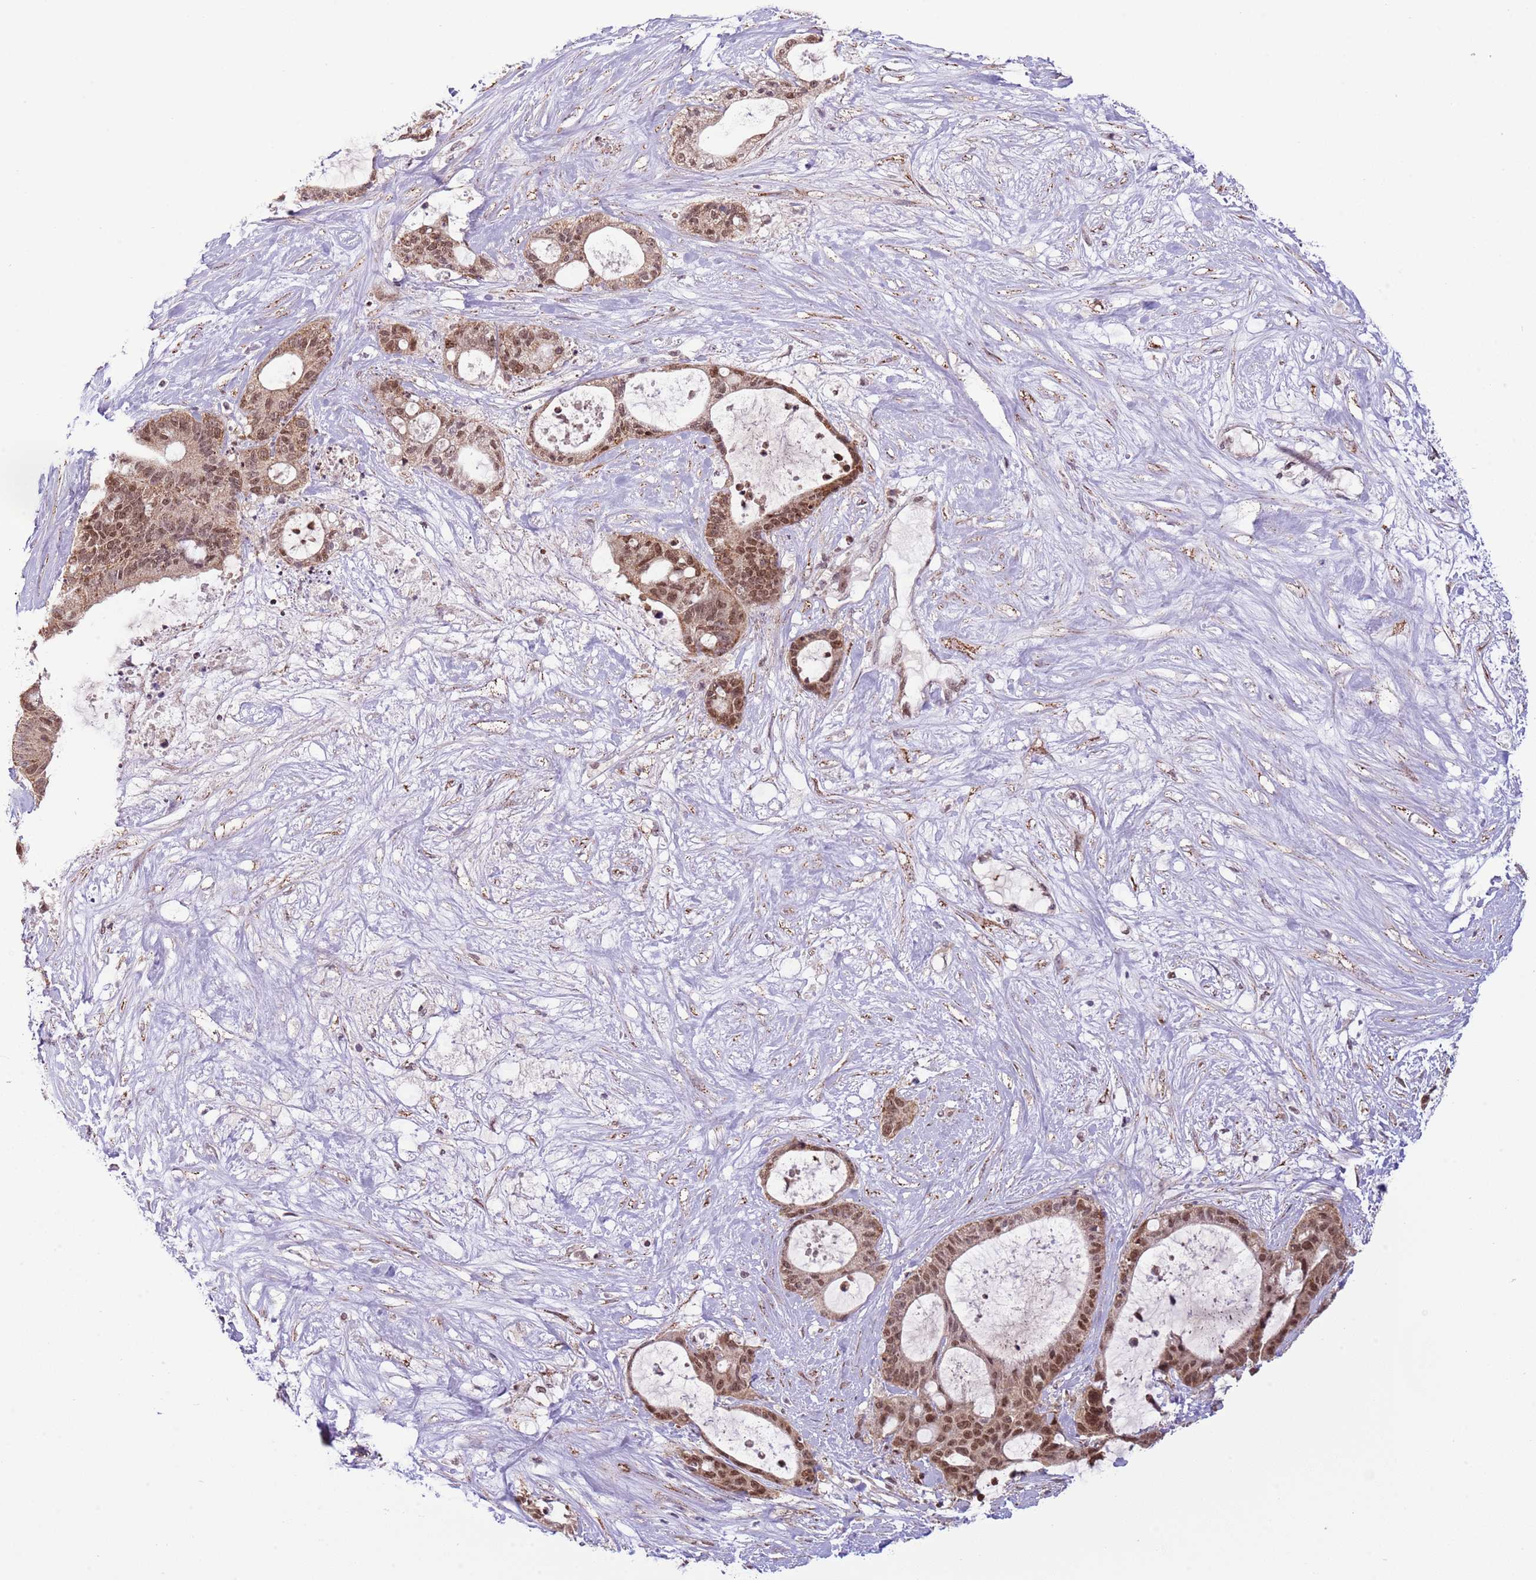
{"staining": {"intensity": "moderate", "quantity": ">75%", "location": "cytoplasmic/membranous,nuclear"}, "tissue": "liver cancer", "cell_type": "Tumor cells", "image_type": "cancer", "snomed": [{"axis": "morphology", "description": "Normal tissue, NOS"}, {"axis": "morphology", "description": "Cholangiocarcinoma"}, {"axis": "topography", "description": "Liver"}, {"axis": "topography", "description": "Peripheral nerve tissue"}], "caption": "Cholangiocarcinoma (liver) tissue exhibits moderate cytoplasmic/membranous and nuclear staining in about >75% of tumor cells", "gene": "CHD1", "patient": {"sex": "female", "age": 73}}